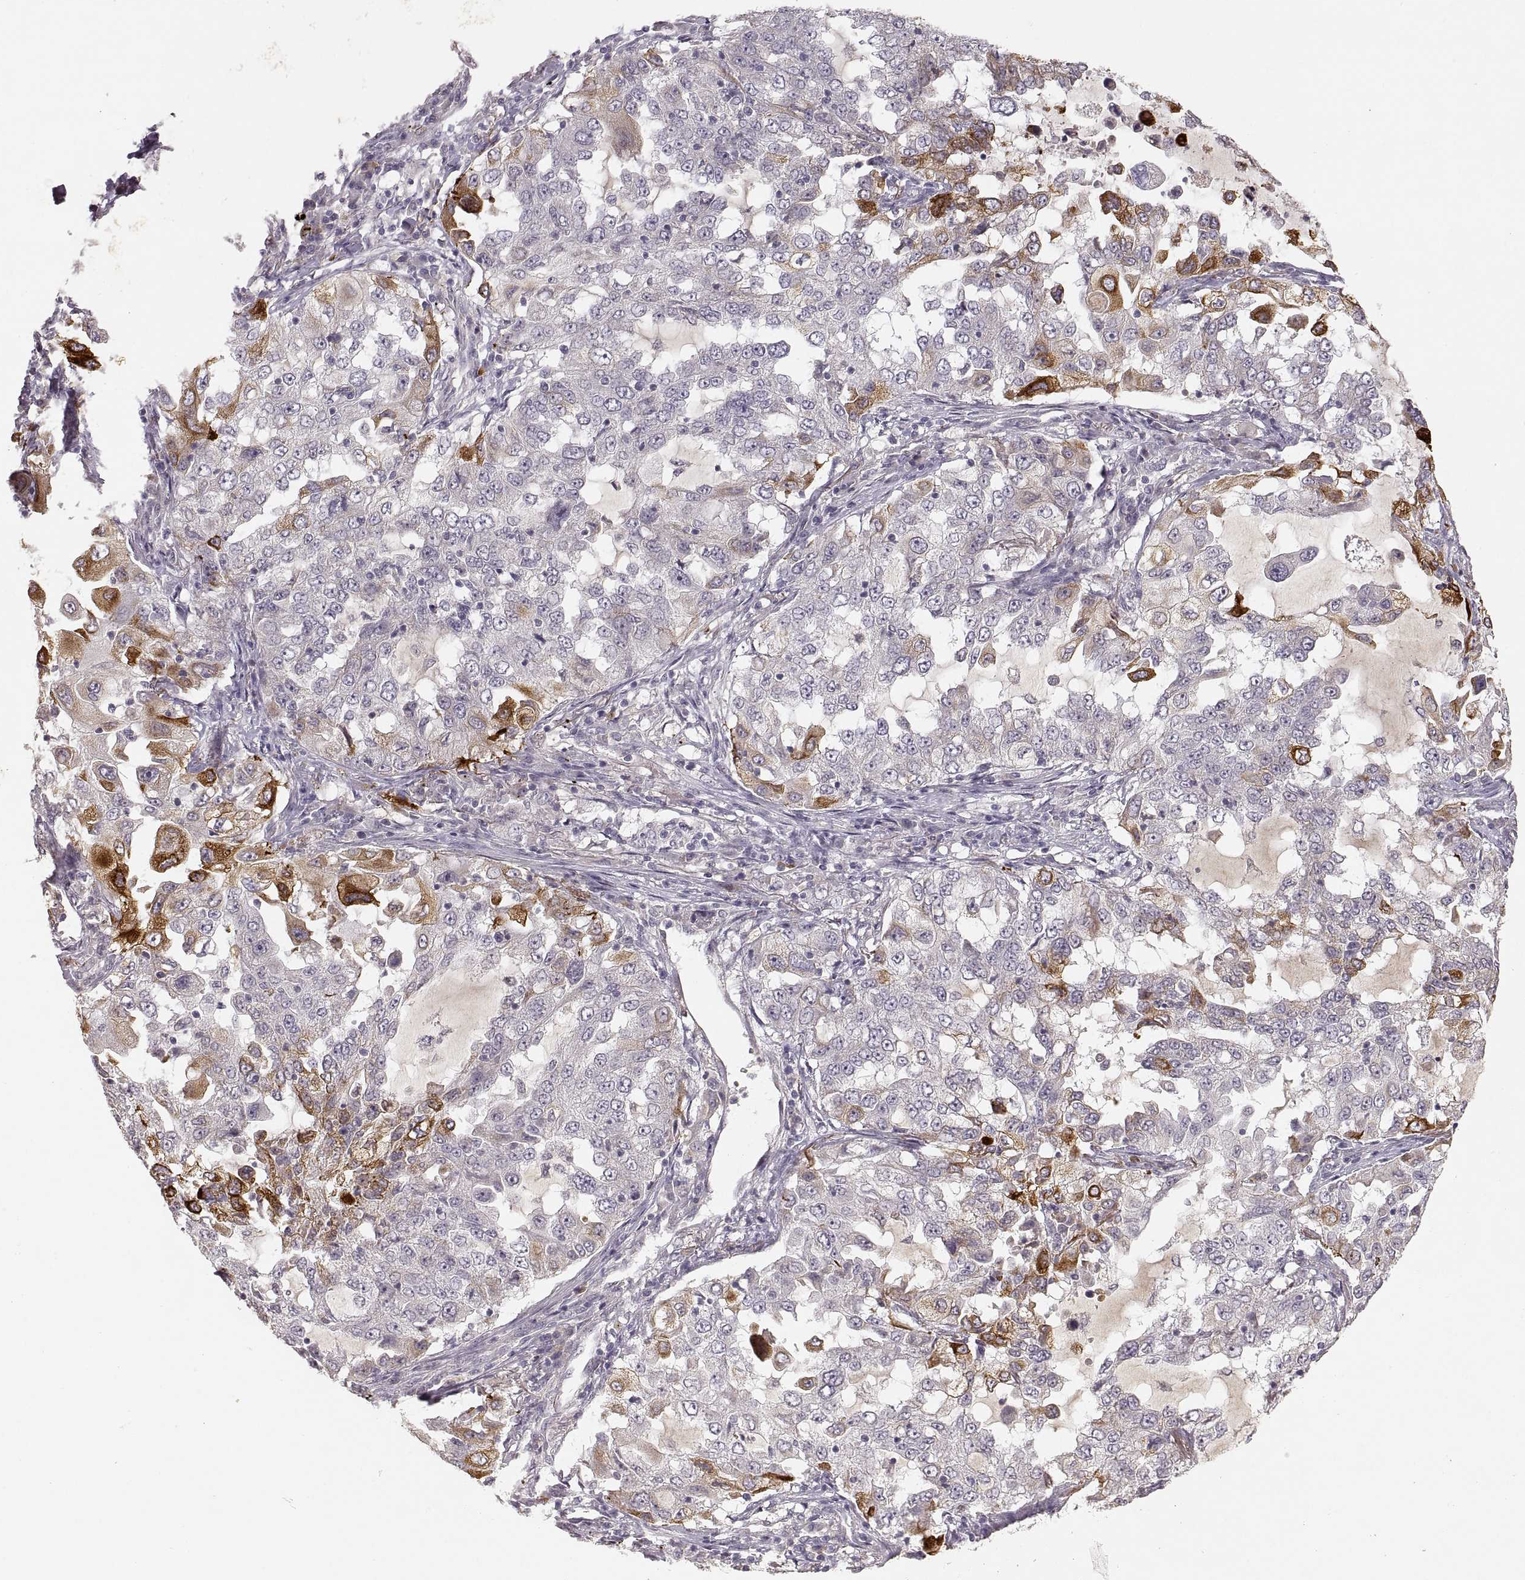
{"staining": {"intensity": "strong", "quantity": "<25%", "location": "cytoplasmic/membranous"}, "tissue": "lung cancer", "cell_type": "Tumor cells", "image_type": "cancer", "snomed": [{"axis": "morphology", "description": "Adenocarcinoma, NOS"}, {"axis": "topography", "description": "Lung"}], "caption": "Immunohistochemistry of human adenocarcinoma (lung) displays medium levels of strong cytoplasmic/membranous staining in approximately <25% of tumor cells.", "gene": "LAMC2", "patient": {"sex": "female", "age": 61}}